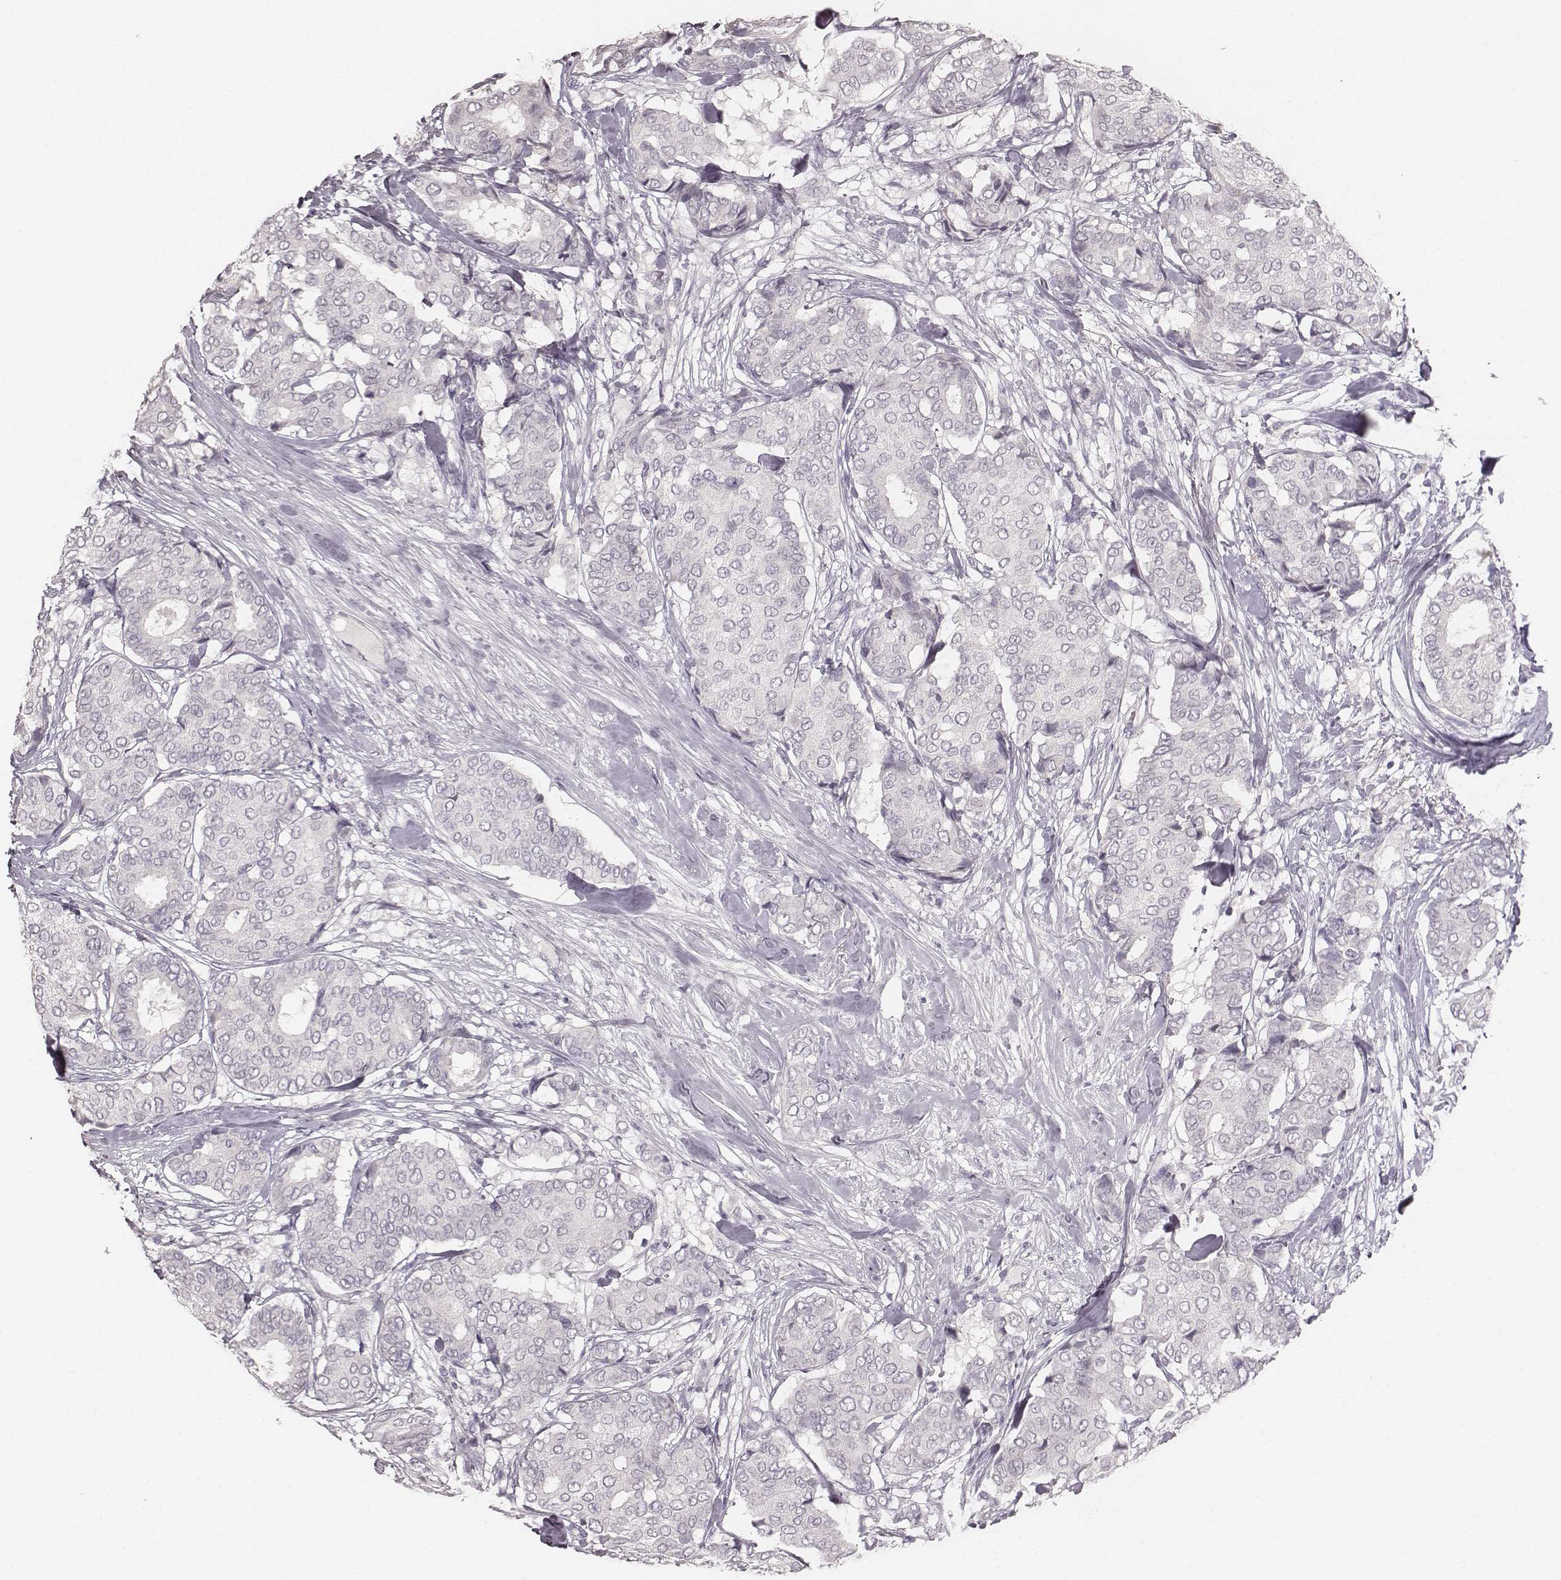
{"staining": {"intensity": "negative", "quantity": "none", "location": "none"}, "tissue": "breast cancer", "cell_type": "Tumor cells", "image_type": "cancer", "snomed": [{"axis": "morphology", "description": "Duct carcinoma"}, {"axis": "topography", "description": "Breast"}], "caption": "Tumor cells are negative for protein expression in human intraductal carcinoma (breast).", "gene": "LY6K", "patient": {"sex": "female", "age": 75}}